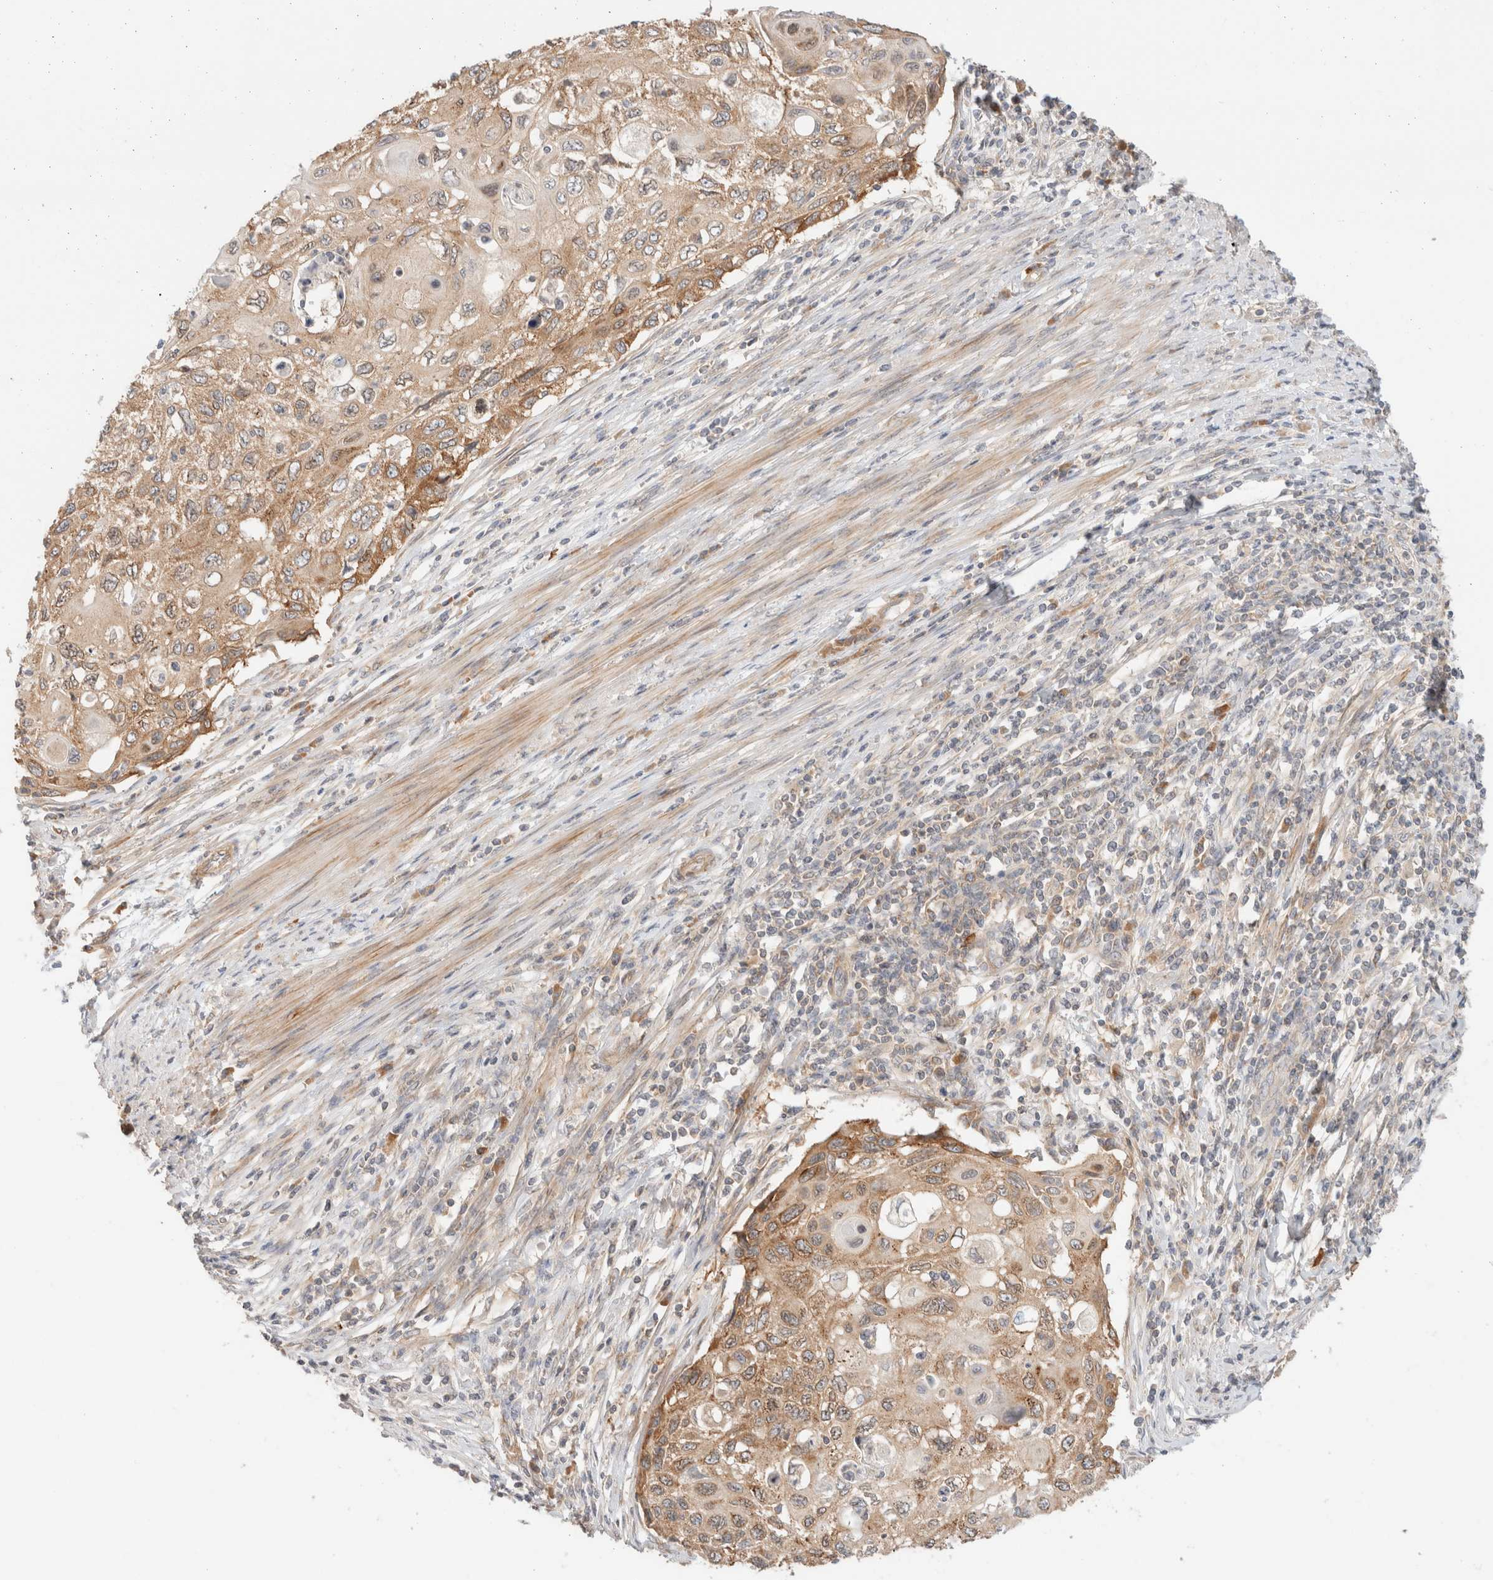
{"staining": {"intensity": "moderate", "quantity": ">75%", "location": "cytoplasmic/membranous"}, "tissue": "cervical cancer", "cell_type": "Tumor cells", "image_type": "cancer", "snomed": [{"axis": "morphology", "description": "Squamous cell carcinoma, NOS"}, {"axis": "topography", "description": "Cervix"}], "caption": "Cervical squamous cell carcinoma was stained to show a protein in brown. There is medium levels of moderate cytoplasmic/membranous expression in about >75% of tumor cells.", "gene": "MARK3", "patient": {"sex": "female", "age": 70}}